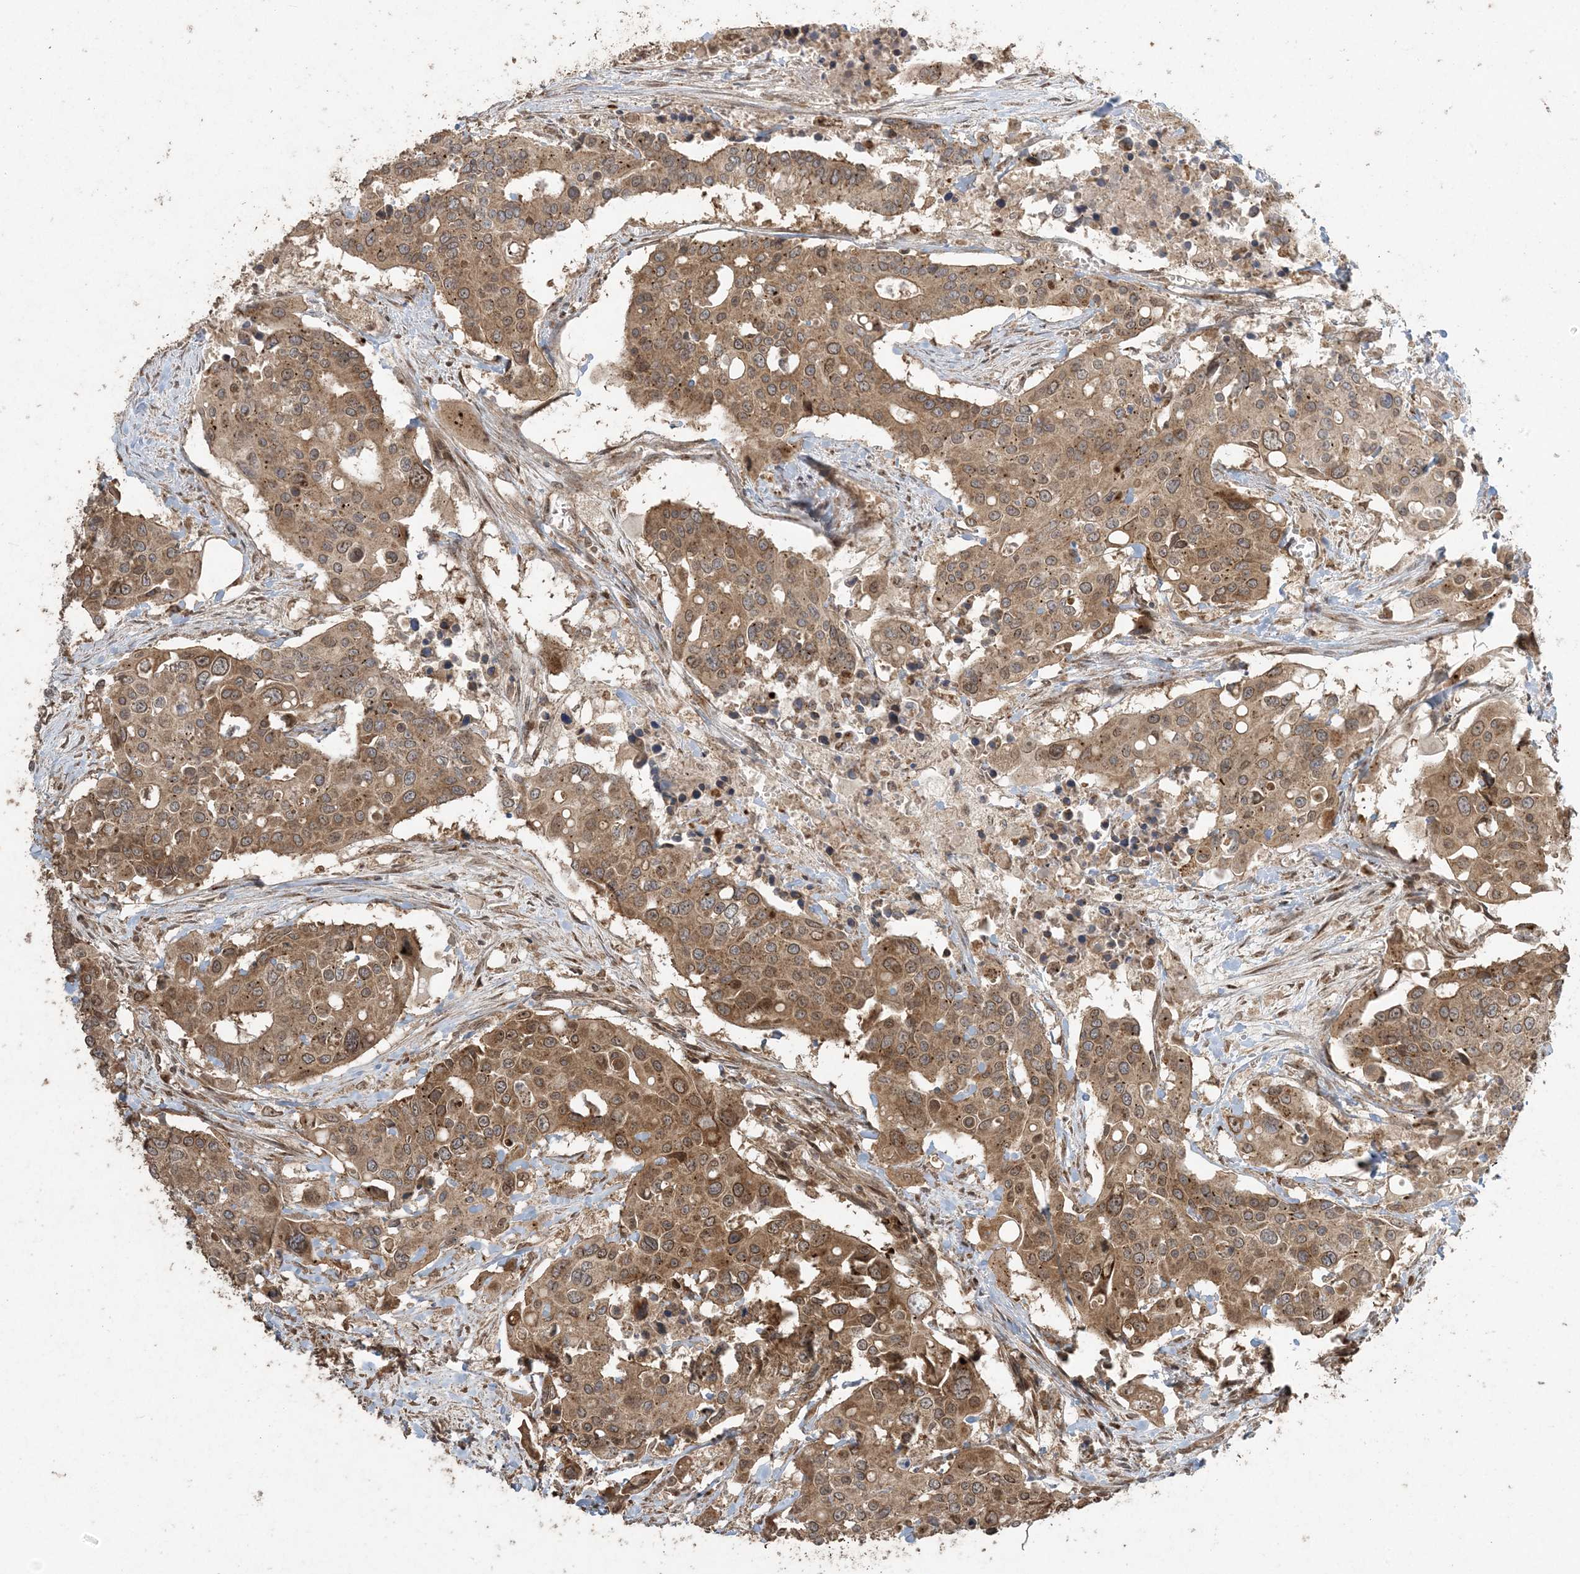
{"staining": {"intensity": "moderate", "quantity": ">75%", "location": "cytoplasmic/membranous"}, "tissue": "colorectal cancer", "cell_type": "Tumor cells", "image_type": "cancer", "snomed": [{"axis": "morphology", "description": "Adenocarcinoma, NOS"}, {"axis": "topography", "description": "Colon"}], "caption": "This photomicrograph shows colorectal cancer (adenocarcinoma) stained with immunohistochemistry (IHC) to label a protein in brown. The cytoplasmic/membranous of tumor cells show moderate positivity for the protein. Nuclei are counter-stained blue.", "gene": "DDX19B", "patient": {"sex": "male", "age": 77}}